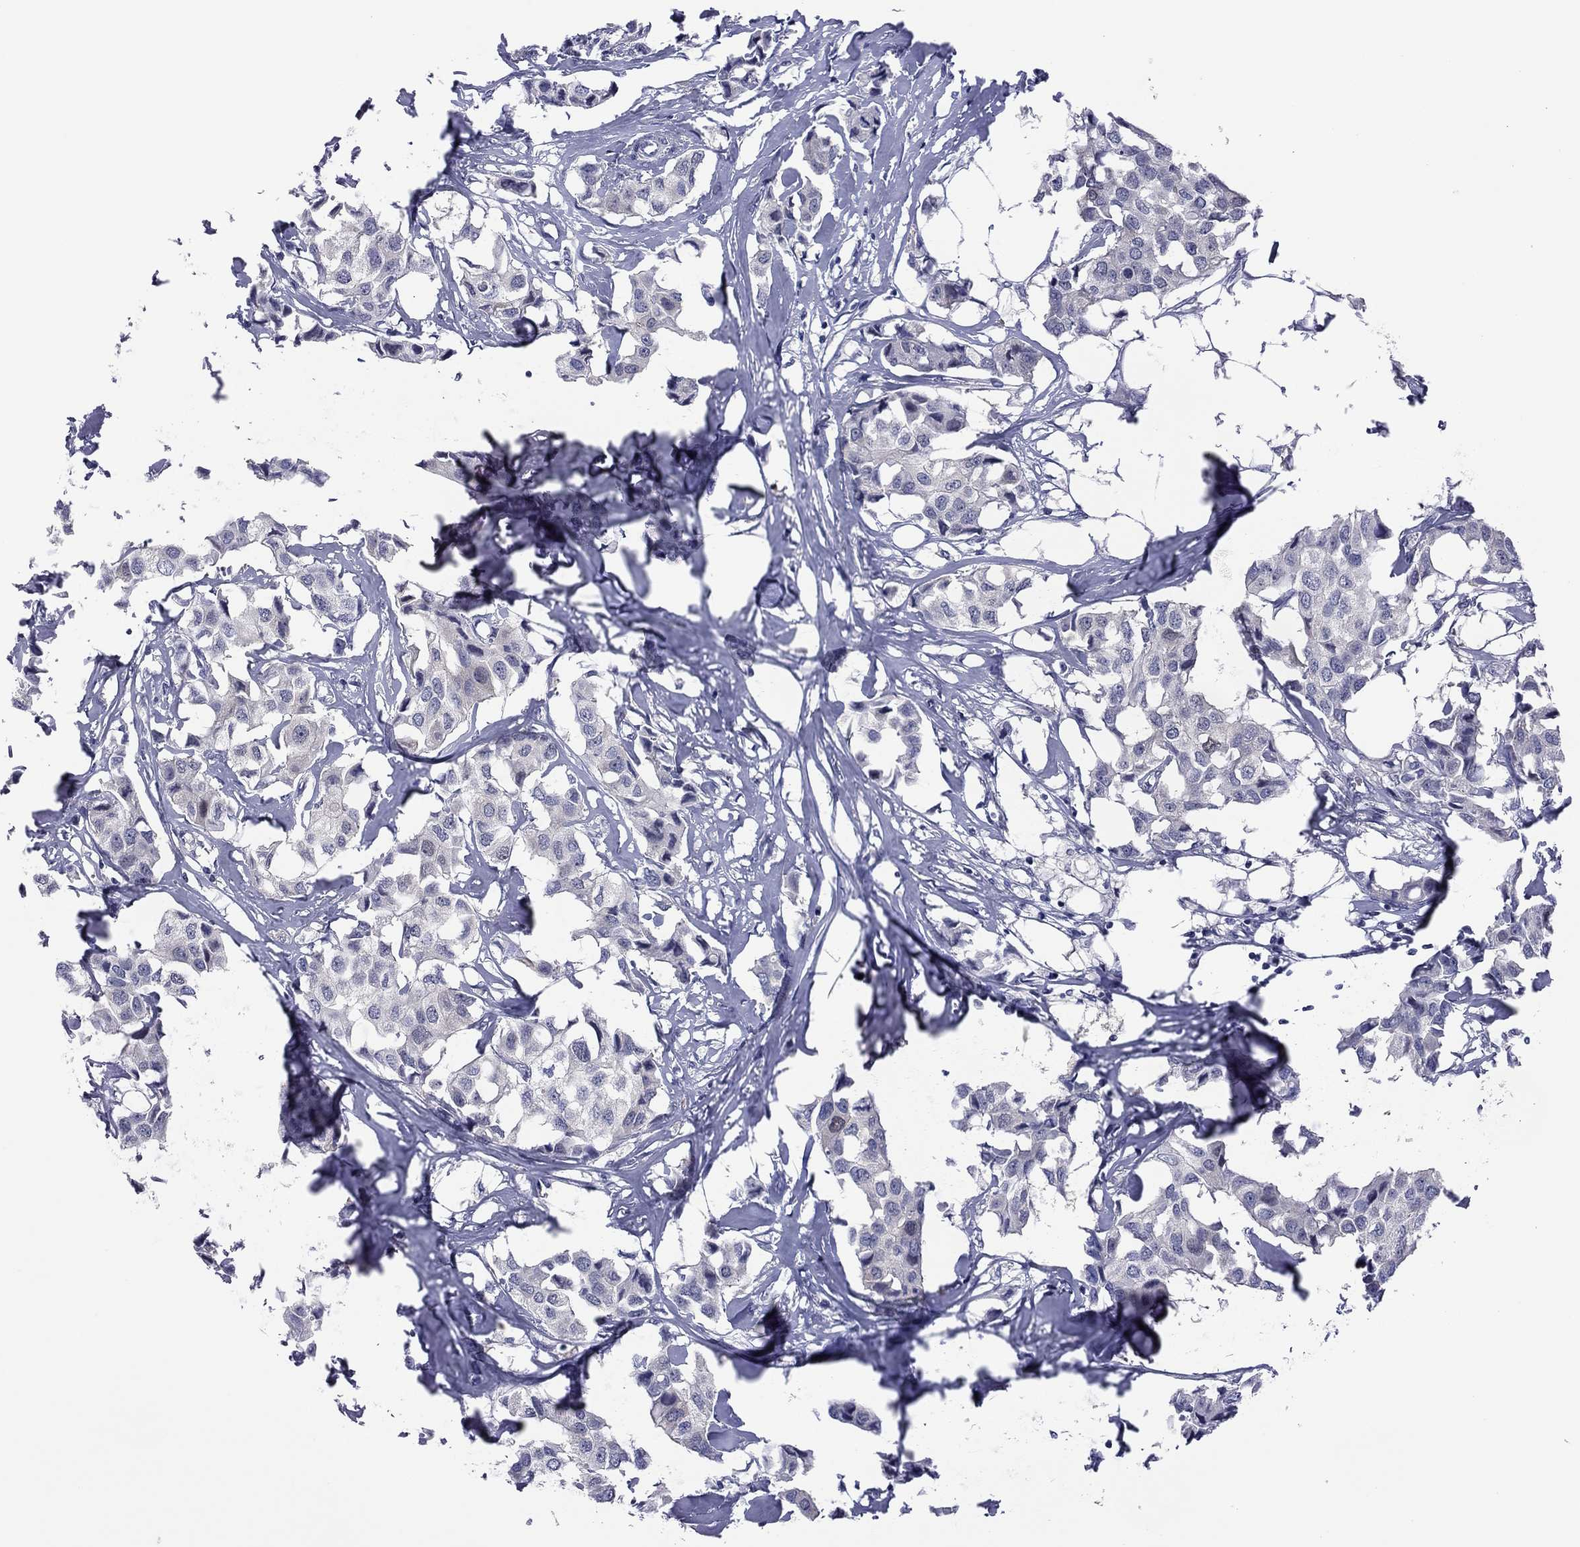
{"staining": {"intensity": "negative", "quantity": "none", "location": "none"}, "tissue": "breast cancer", "cell_type": "Tumor cells", "image_type": "cancer", "snomed": [{"axis": "morphology", "description": "Duct carcinoma"}, {"axis": "topography", "description": "Breast"}], "caption": "The photomicrograph shows no significant expression in tumor cells of breast cancer.", "gene": "POU5F2", "patient": {"sex": "female", "age": 80}}